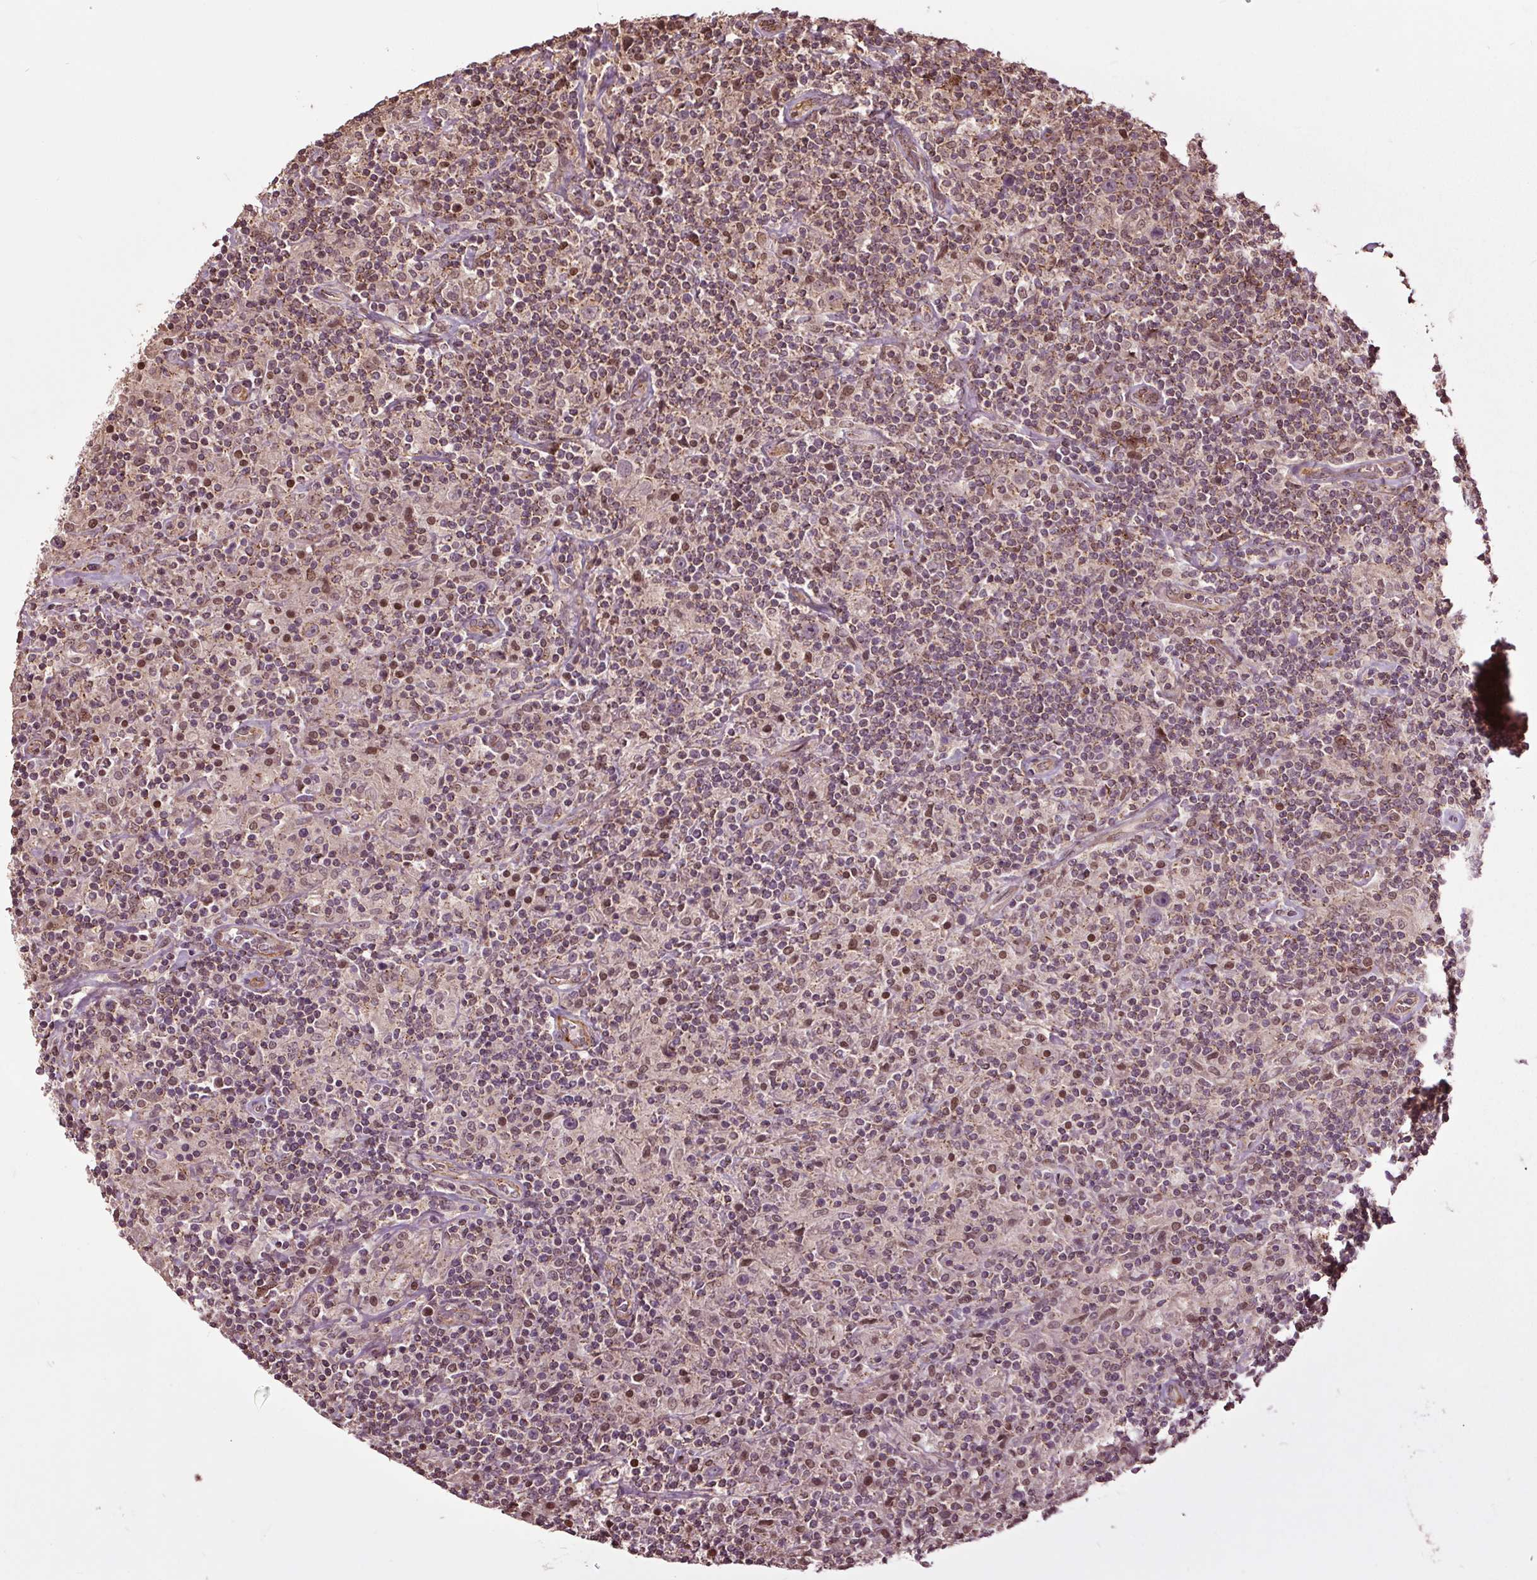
{"staining": {"intensity": "negative", "quantity": "none", "location": "none"}, "tissue": "lymphoma", "cell_type": "Tumor cells", "image_type": "cancer", "snomed": [{"axis": "morphology", "description": "Hodgkin's disease, NOS"}, {"axis": "topography", "description": "Lymph node"}], "caption": "Immunohistochemical staining of Hodgkin's disease displays no significant positivity in tumor cells.", "gene": "CEP95", "patient": {"sex": "male", "age": 70}}